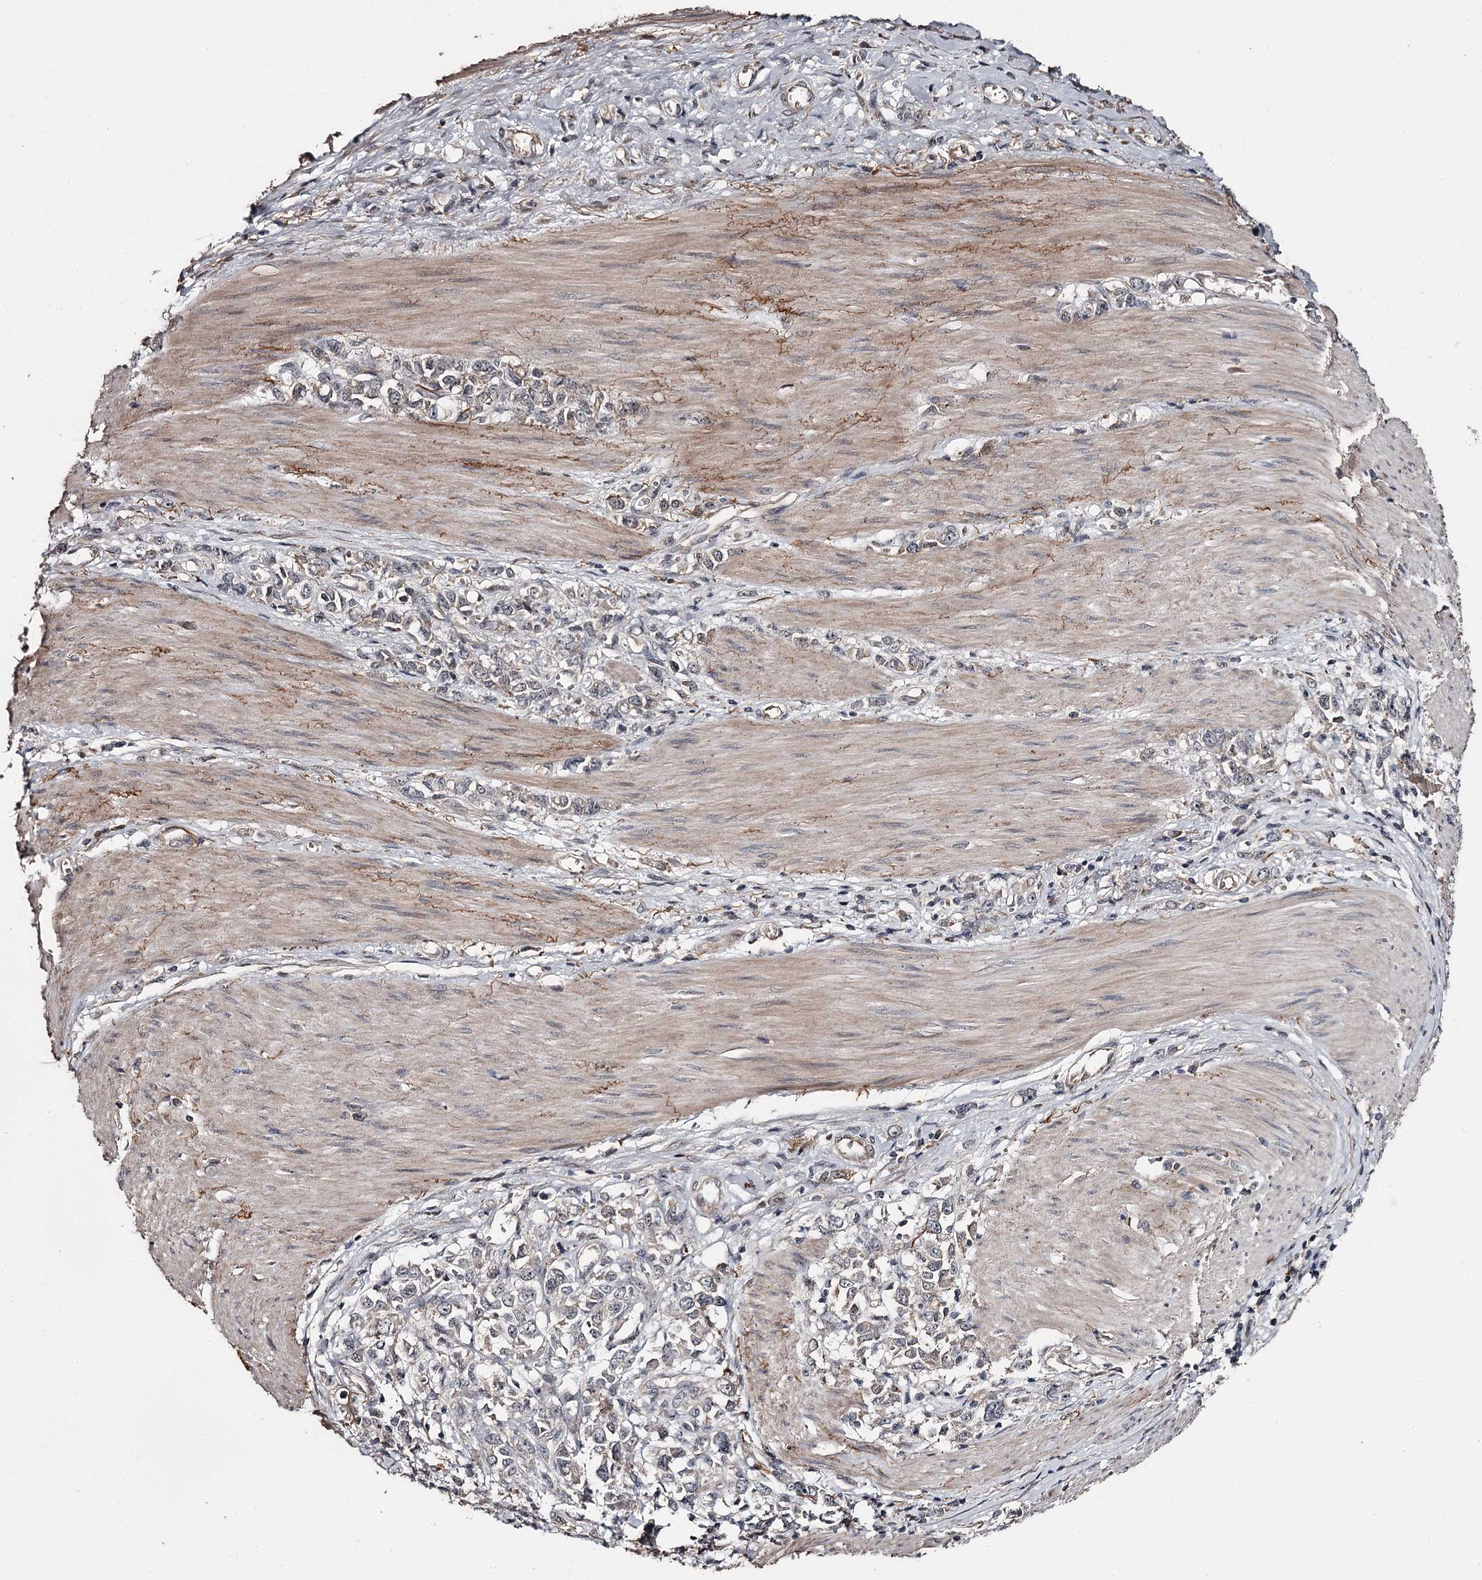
{"staining": {"intensity": "moderate", "quantity": "25%-75%", "location": "cytoplasmic/membranous"}, "tissue": "stomach cancer", "cell_type": "Tumor cells", "image_type": "cancer", "snomed": [{"axis": "morphology", "description": "Adenocarcinoma, NOS"}, {"axis": "topography", "description": "Stomach"}], "caption": "Immunohistochemistry (IHC) (DAB) staining of human stomach cancer (adenocarcinoma) reveals moderate cytoplasmic/membranous protein positivity in about 25%-75% of tumor cells. Immunohistochemistry (IHC) stains the protein of interest in brown and the nuclei are stained blue.", "gene": "CWF19L2", "patient": {"sex": "female", "age": 76}}